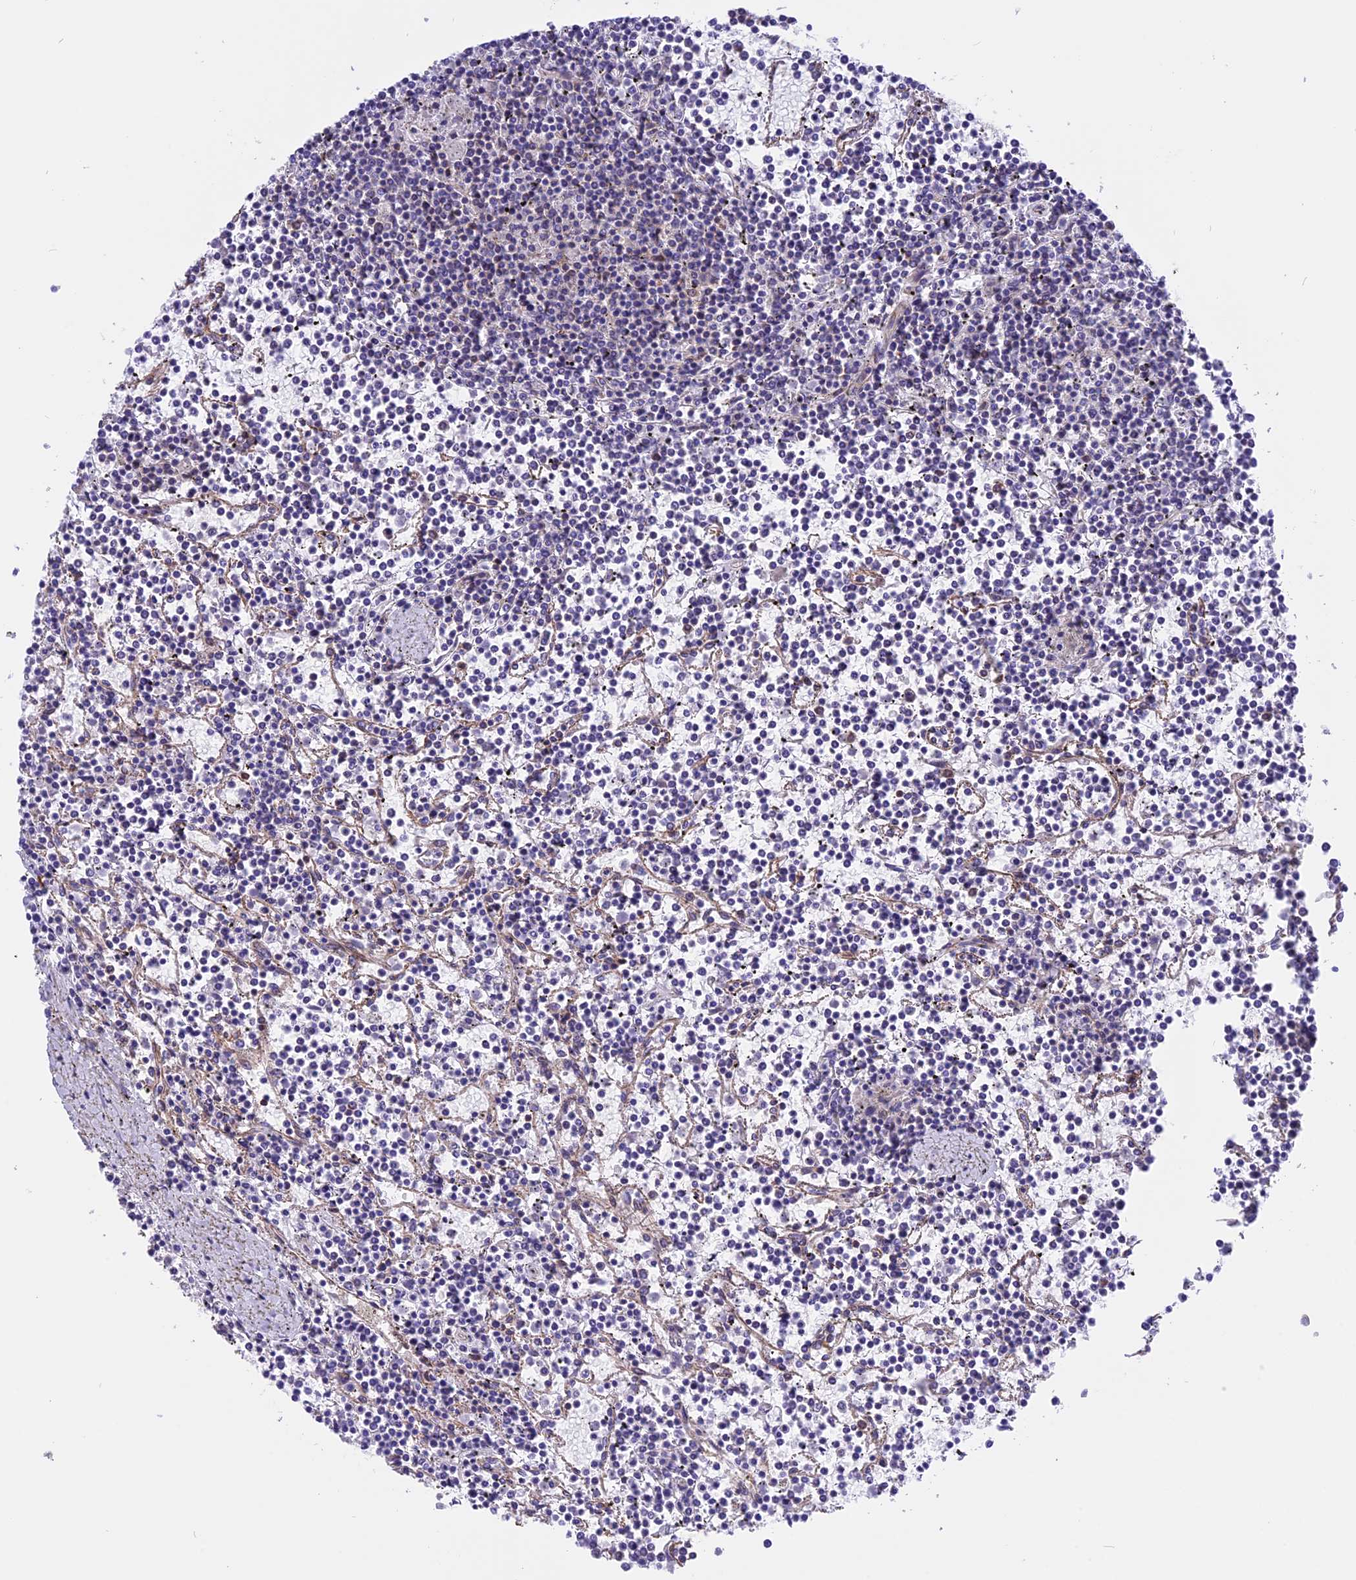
{"staining": {"intensity": "negative", "quantity": "none", "location": "none"}, "tissue": "lymphoma", "cell_type": "Tumor cells", "image_type": "cancer", "snomed": [{"axis": "morphology", "description": "Malignant lymphoma, non-Hodgkin's type, Low grade"}, {"axis": "topography", "description": "Spleen"}], "caption": "Tumor cells are negative for brown protein staining in lymphoma. Brightfield microscopy of immunohistochemistry stained with DAB (brown) and hematoxylin (blue), captured at high magnification.", "gene": "R3HDM4", "patient": {"sex": "female", "age": 19}}